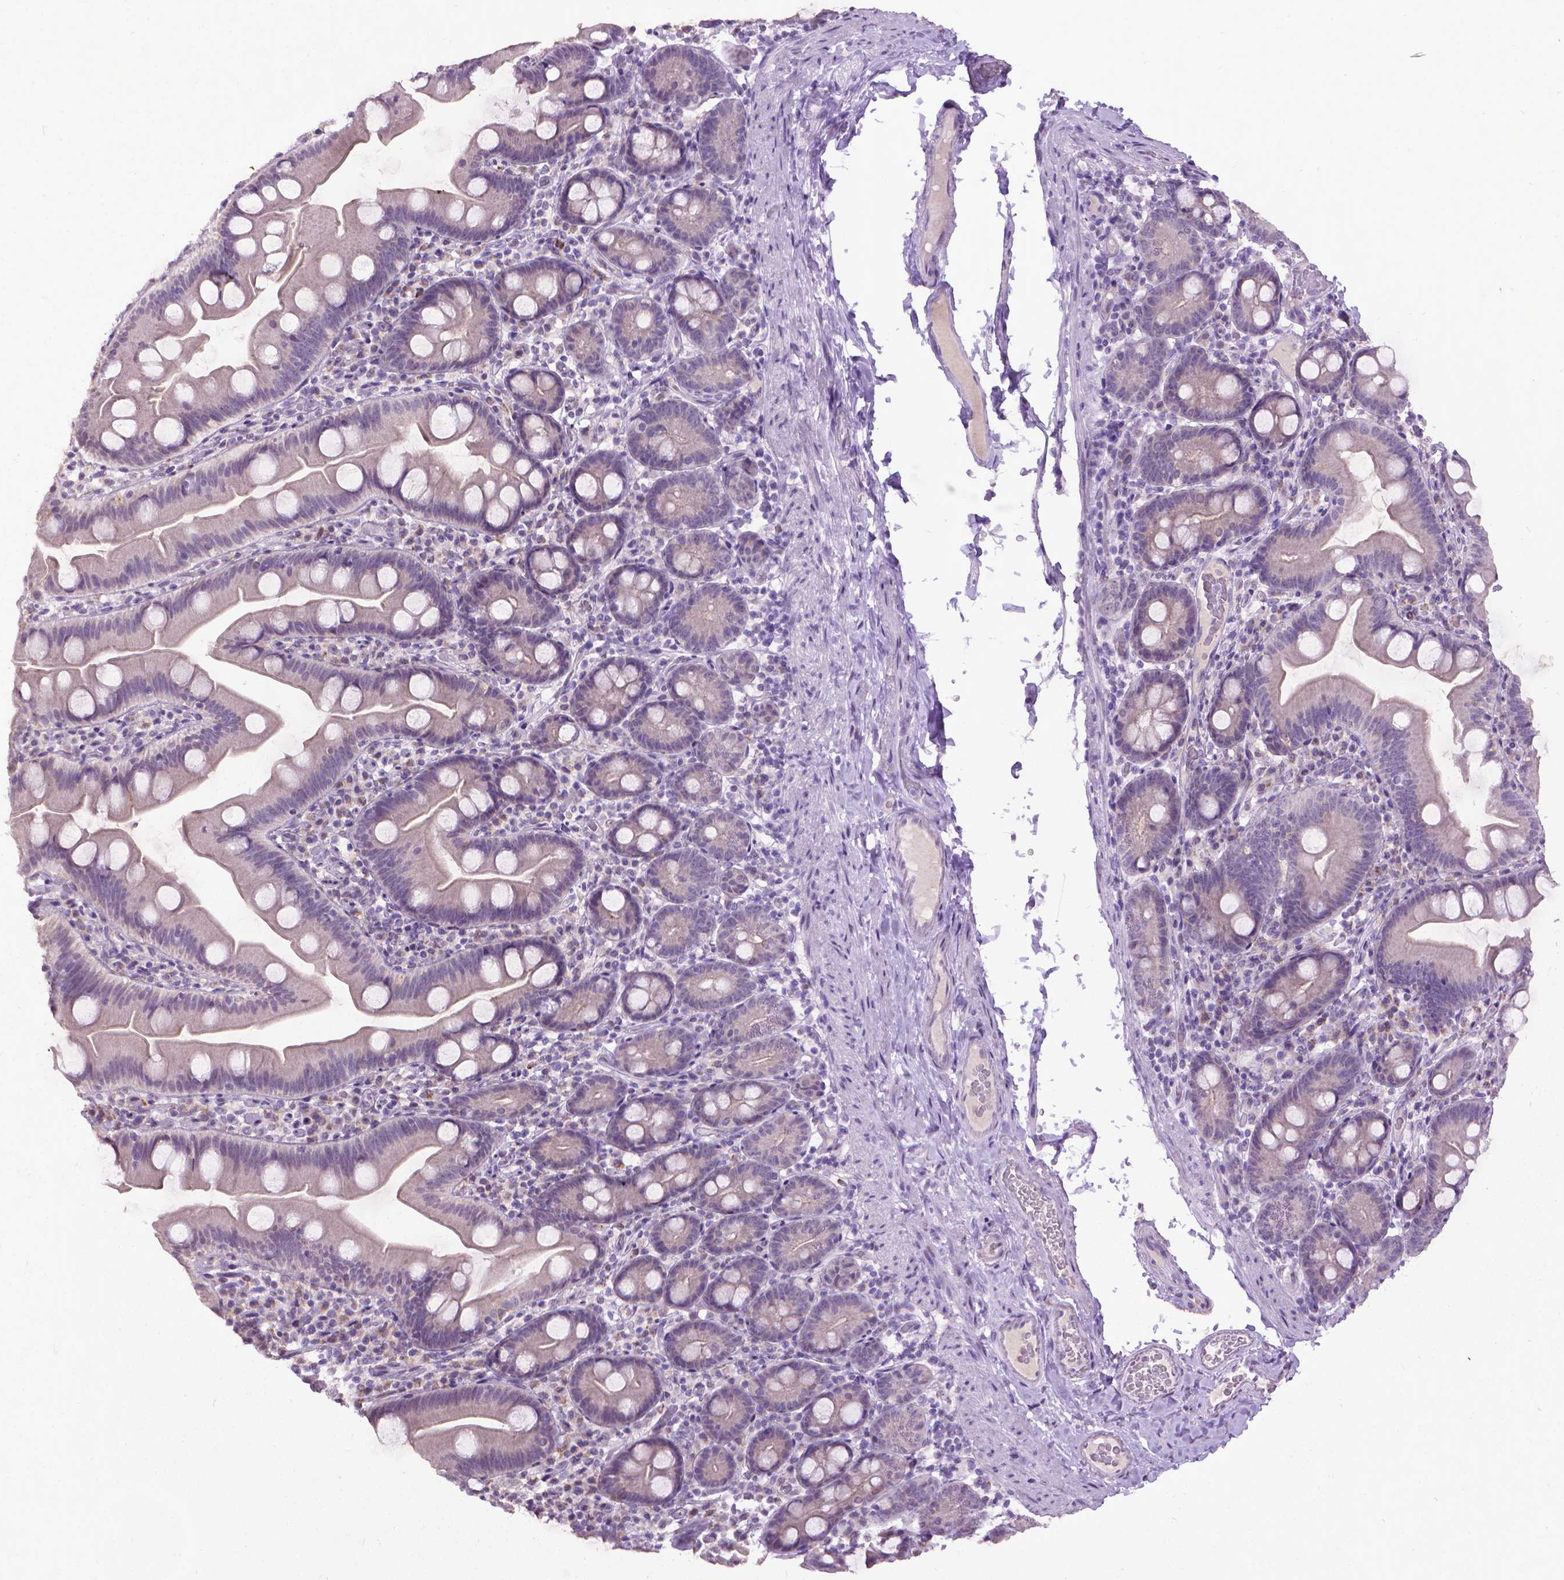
{"staining": {"intensity": "negative", "quantity": "none", "location": "none"}, "tissue": "small intestine", "cell_type": "Glandular cells", "image_type": "normal", "snomed": [{"axis": "morphology", "description": "Normal tissue, NOS"}, {"axis": "topography", "description": "Small intestine"}], "caption": "This is an IHC histopathology image of benign small intestine. There is no positivity in glandular cells.", "gene": "KMO", "patient": {"sex": "female", "age": 68}}